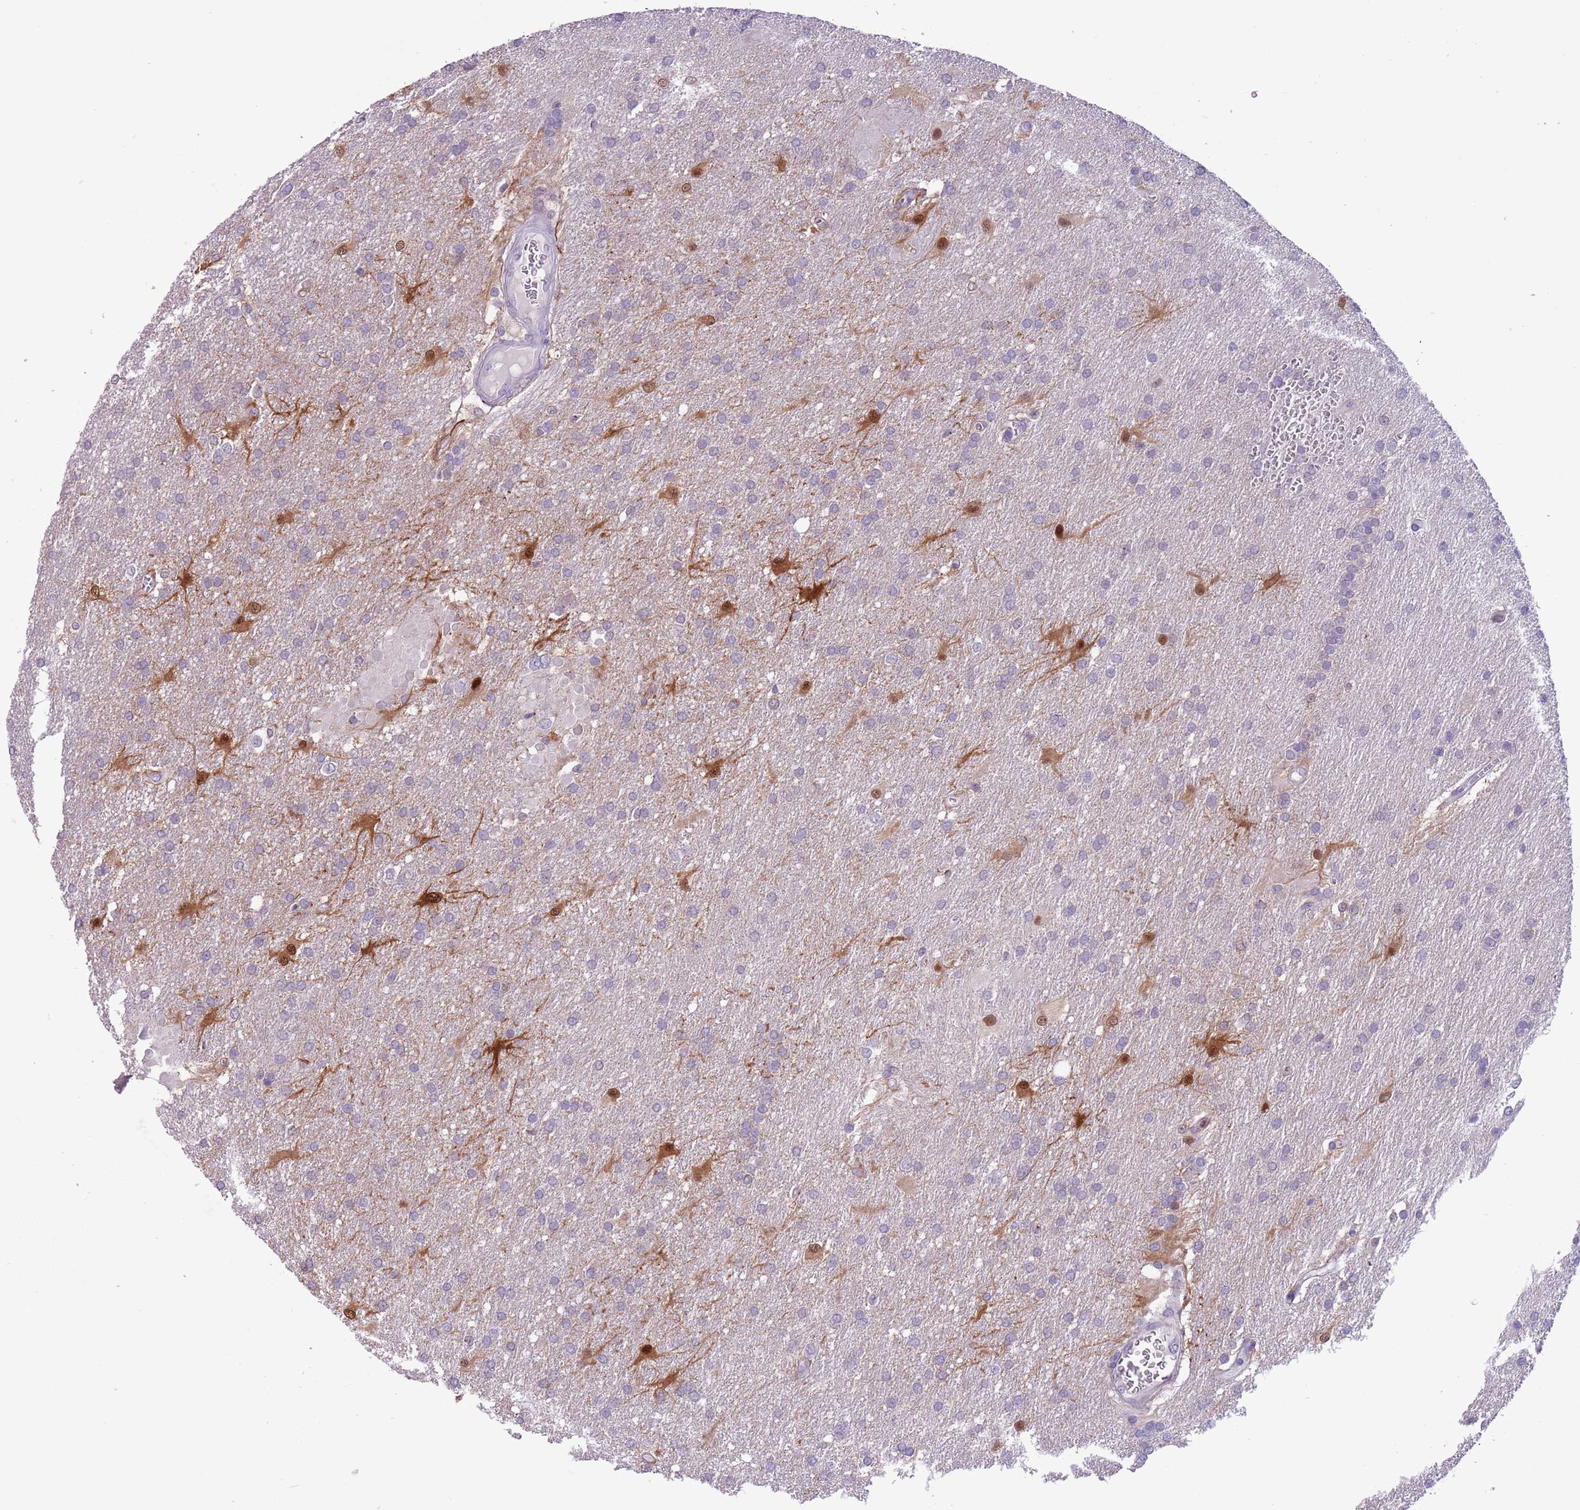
{"staining": {"intensity": "negative", "quantity": "none", "location": "none"}, "tissue": "glioma", "cell_type": "Tumor cells", "image_type": "cancer", "snomed": [{"axis": "morphology", "description": "Glioma, malignant, Low grade"}, {"axis": "topography", "description": "Brain"}], "caption": "Tumor cells show no significant expression in glioma.", "gene": "PFKFB2", "patient": {"sex": "male", "age": 66}}